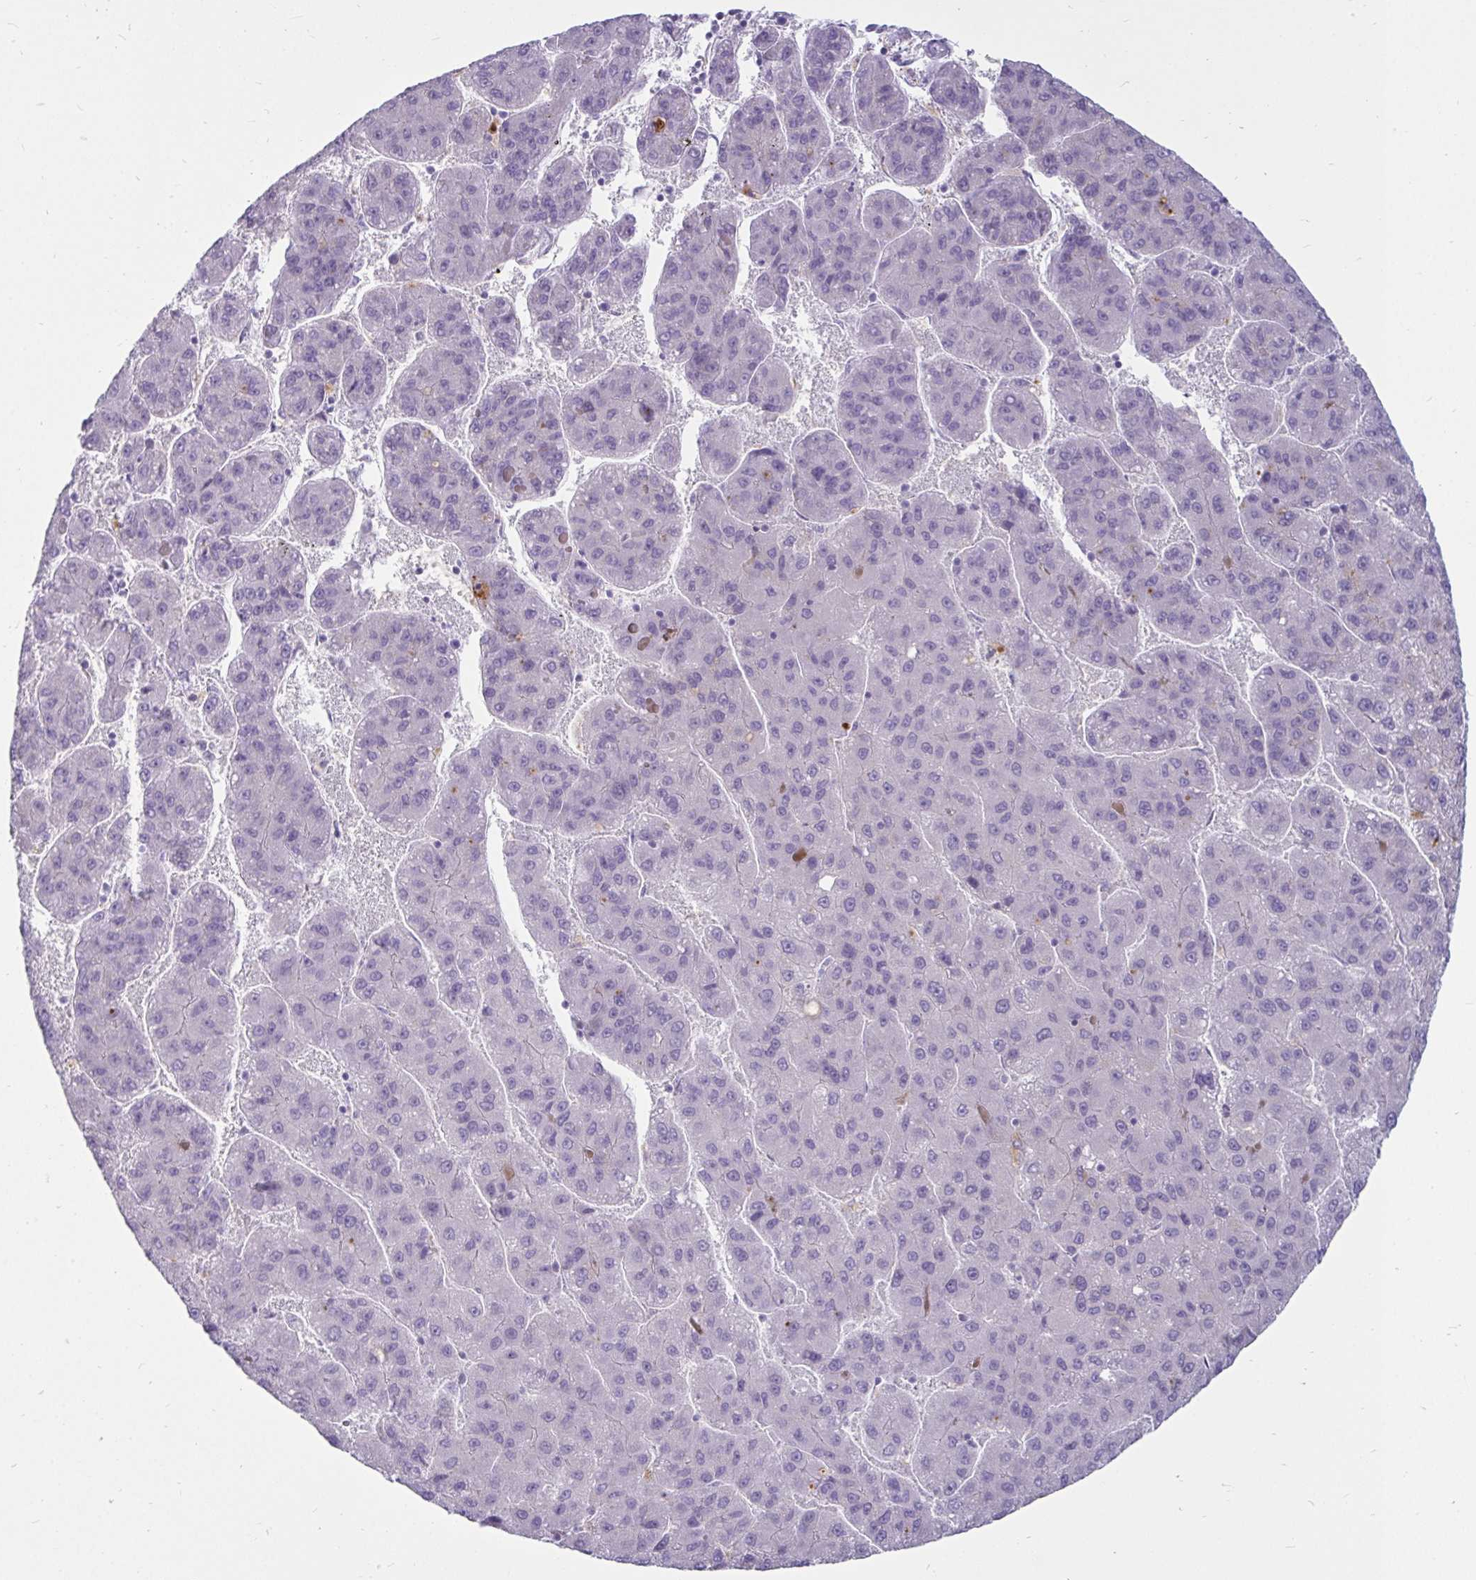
{"staining": {"intensity": "negative", "quantity": "none", "location": "none"}, "tissue": "liver cancer", "cell_type": "Tumor cells", "image_type": "cancer", "snomed": [{"axis": "morphology", "description": "Carcinoma, Hepatocellular, NOS"}, {"axis": "topography", "description": "Liver"}], "caption": "DAB immunohistochemical staining of hepatocellular carcinoma (liver) demonstrates no significant staining in tumor cells. Nuclei are stained in blue.", "gene": "CTSZ", "patient": {"sex": "female", "age": 82}}